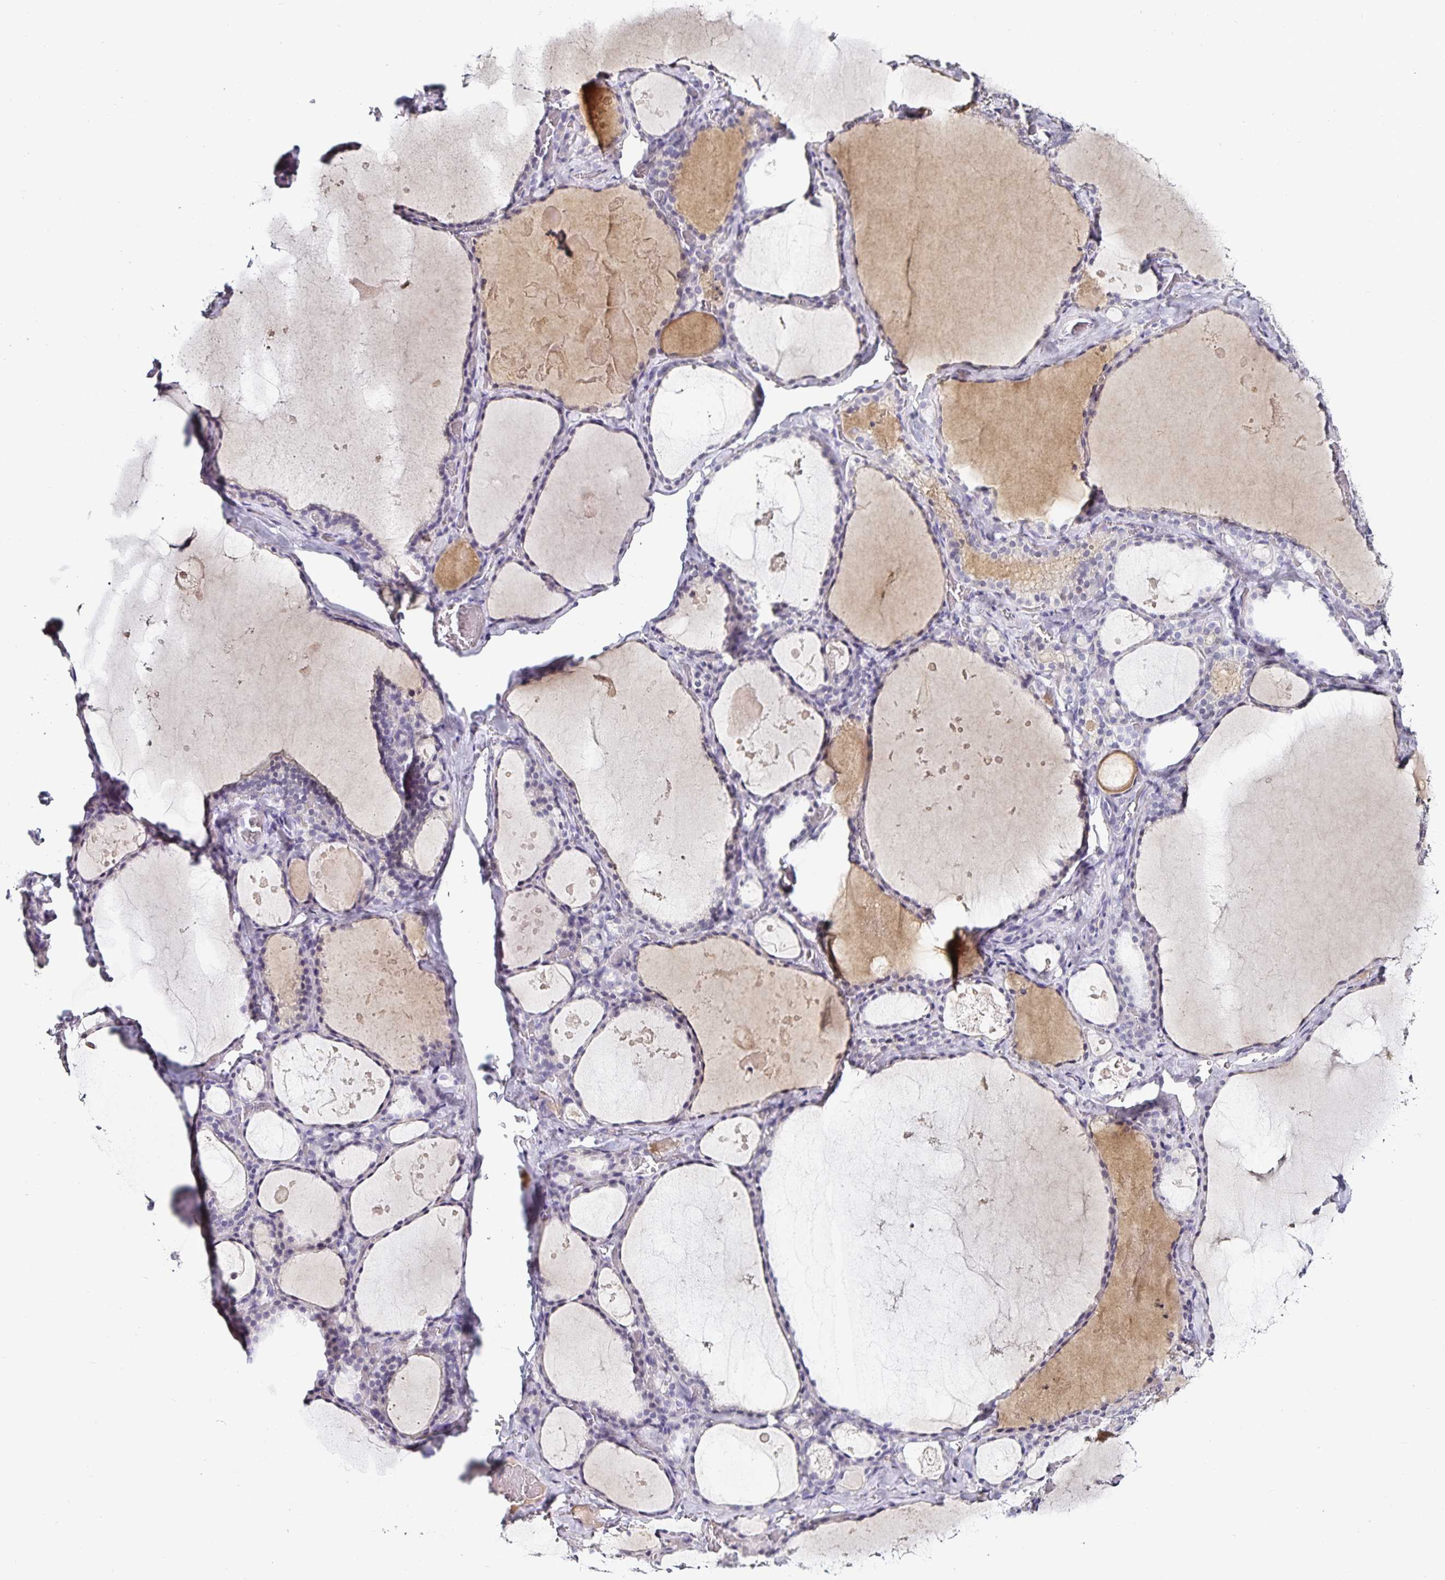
{"staining": {"intensity": "negative", "quantity": "none", "location": "none"}, "tissue": "thyroid gland", "cell_type": "Glandular cells", "image_type": "normal", "snomed": [{"axis": "morphology", "description": "Normal tissue, NOS"}, {"axis": "topography", "description": "Thyroid gland"}], "caption": "Immunohistochemical staining of benign thyroid gland displays no significant staining in glandular cells. (DAB immunohistochemistry (IHC), high magnification).", "gene": "TTR", "patient": {"sex": "male", "age": 56}}